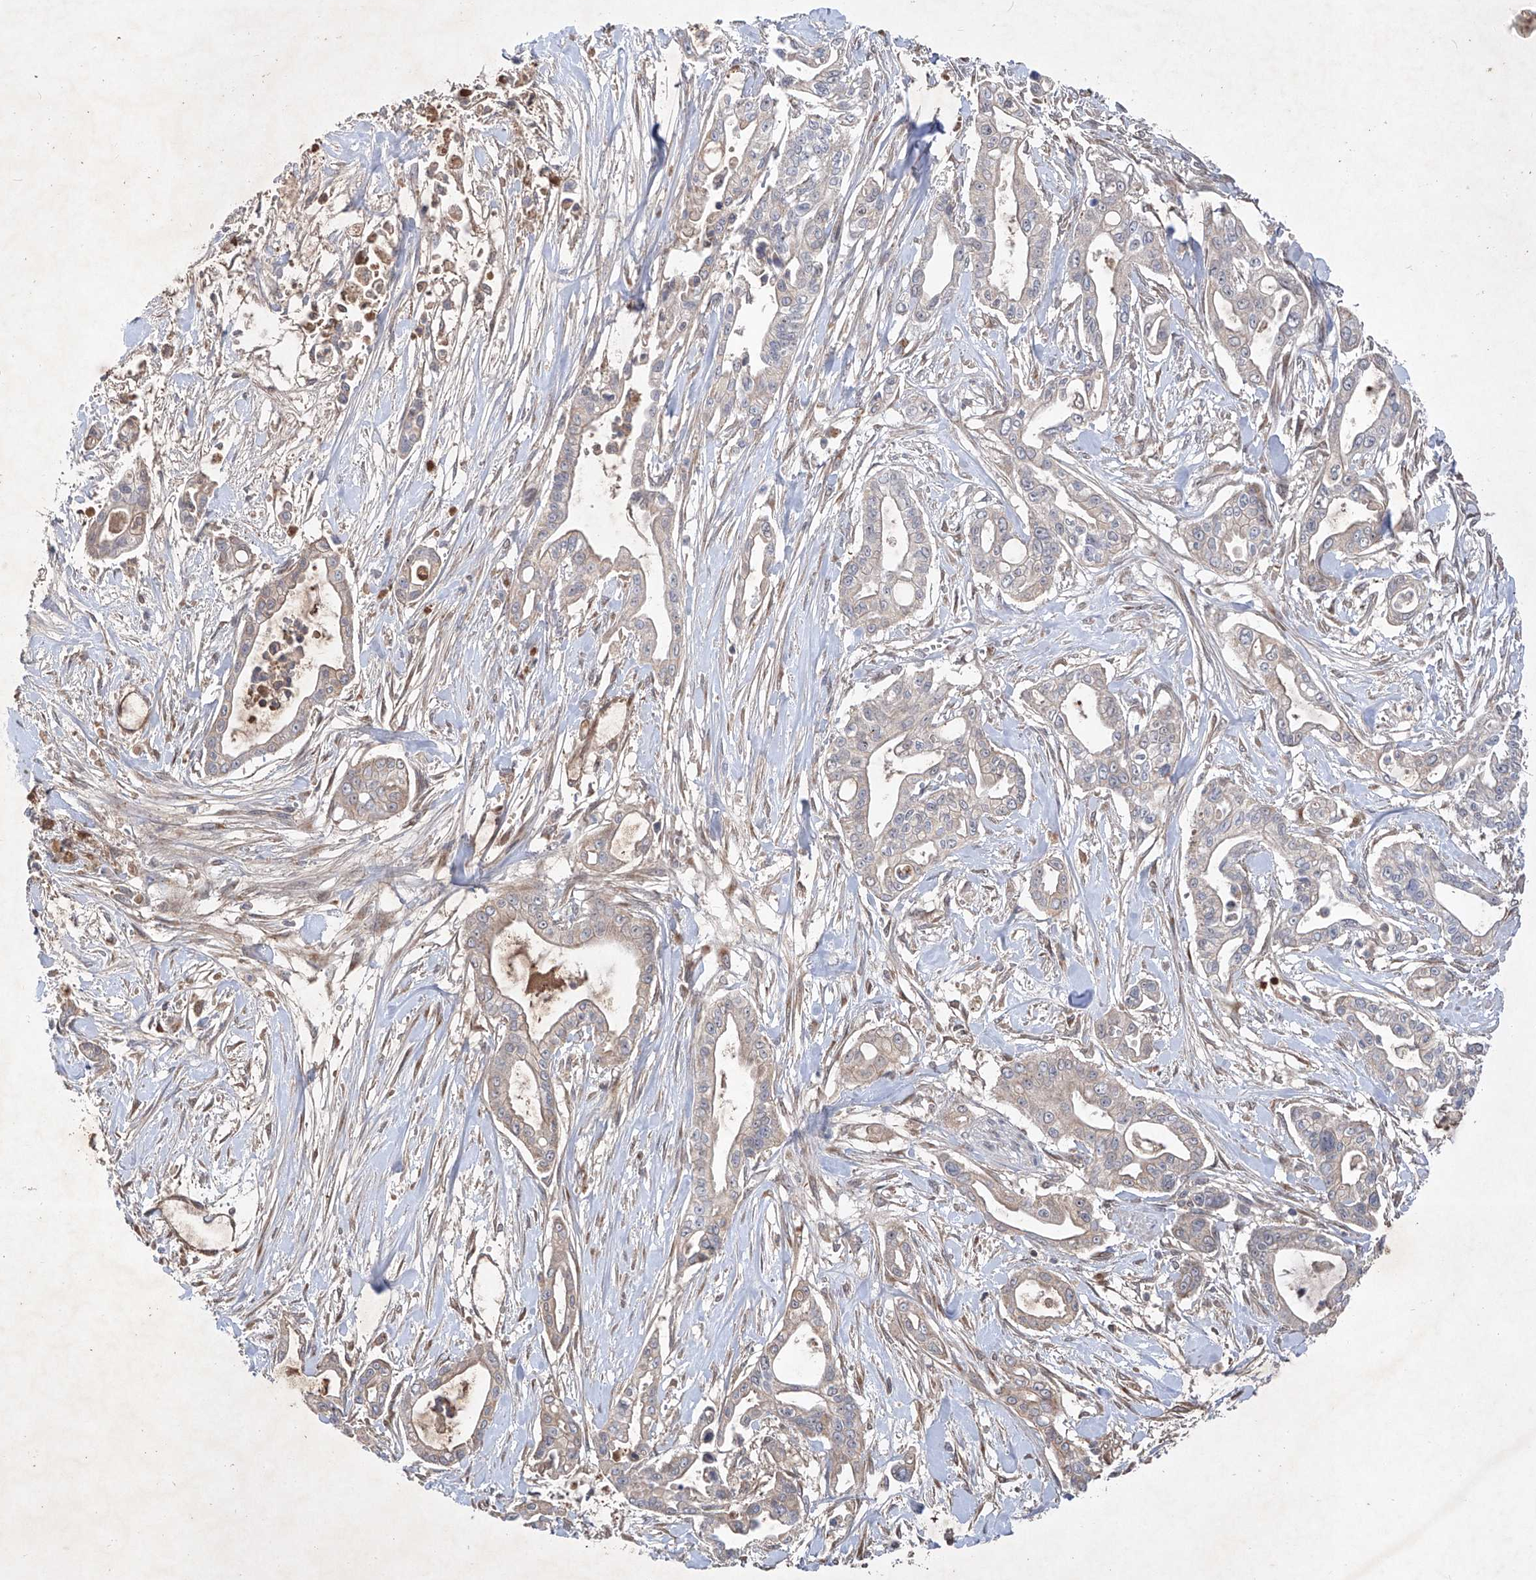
{"staining": {"intensity": "negative", "quantity": "none", "location": "none"}, "tissue": "pancreatic cancer", "cell_type": "Tumor cells", "image_type": "cancer", "snomed": [{"axis": "morphology", "description": "Adenocarcinoma, NOS"}, {"axis": "topography", "description": "Pancreas"}], "caption": "High power microscopy image of an immunohistochemistry (IHC) micrograph of pancreatic cancer (adenocarcinoma), revealing no significant positivity in tumor cells.", "gene": "FAM135A", "patient": {"sex": "male", "age": 68}}